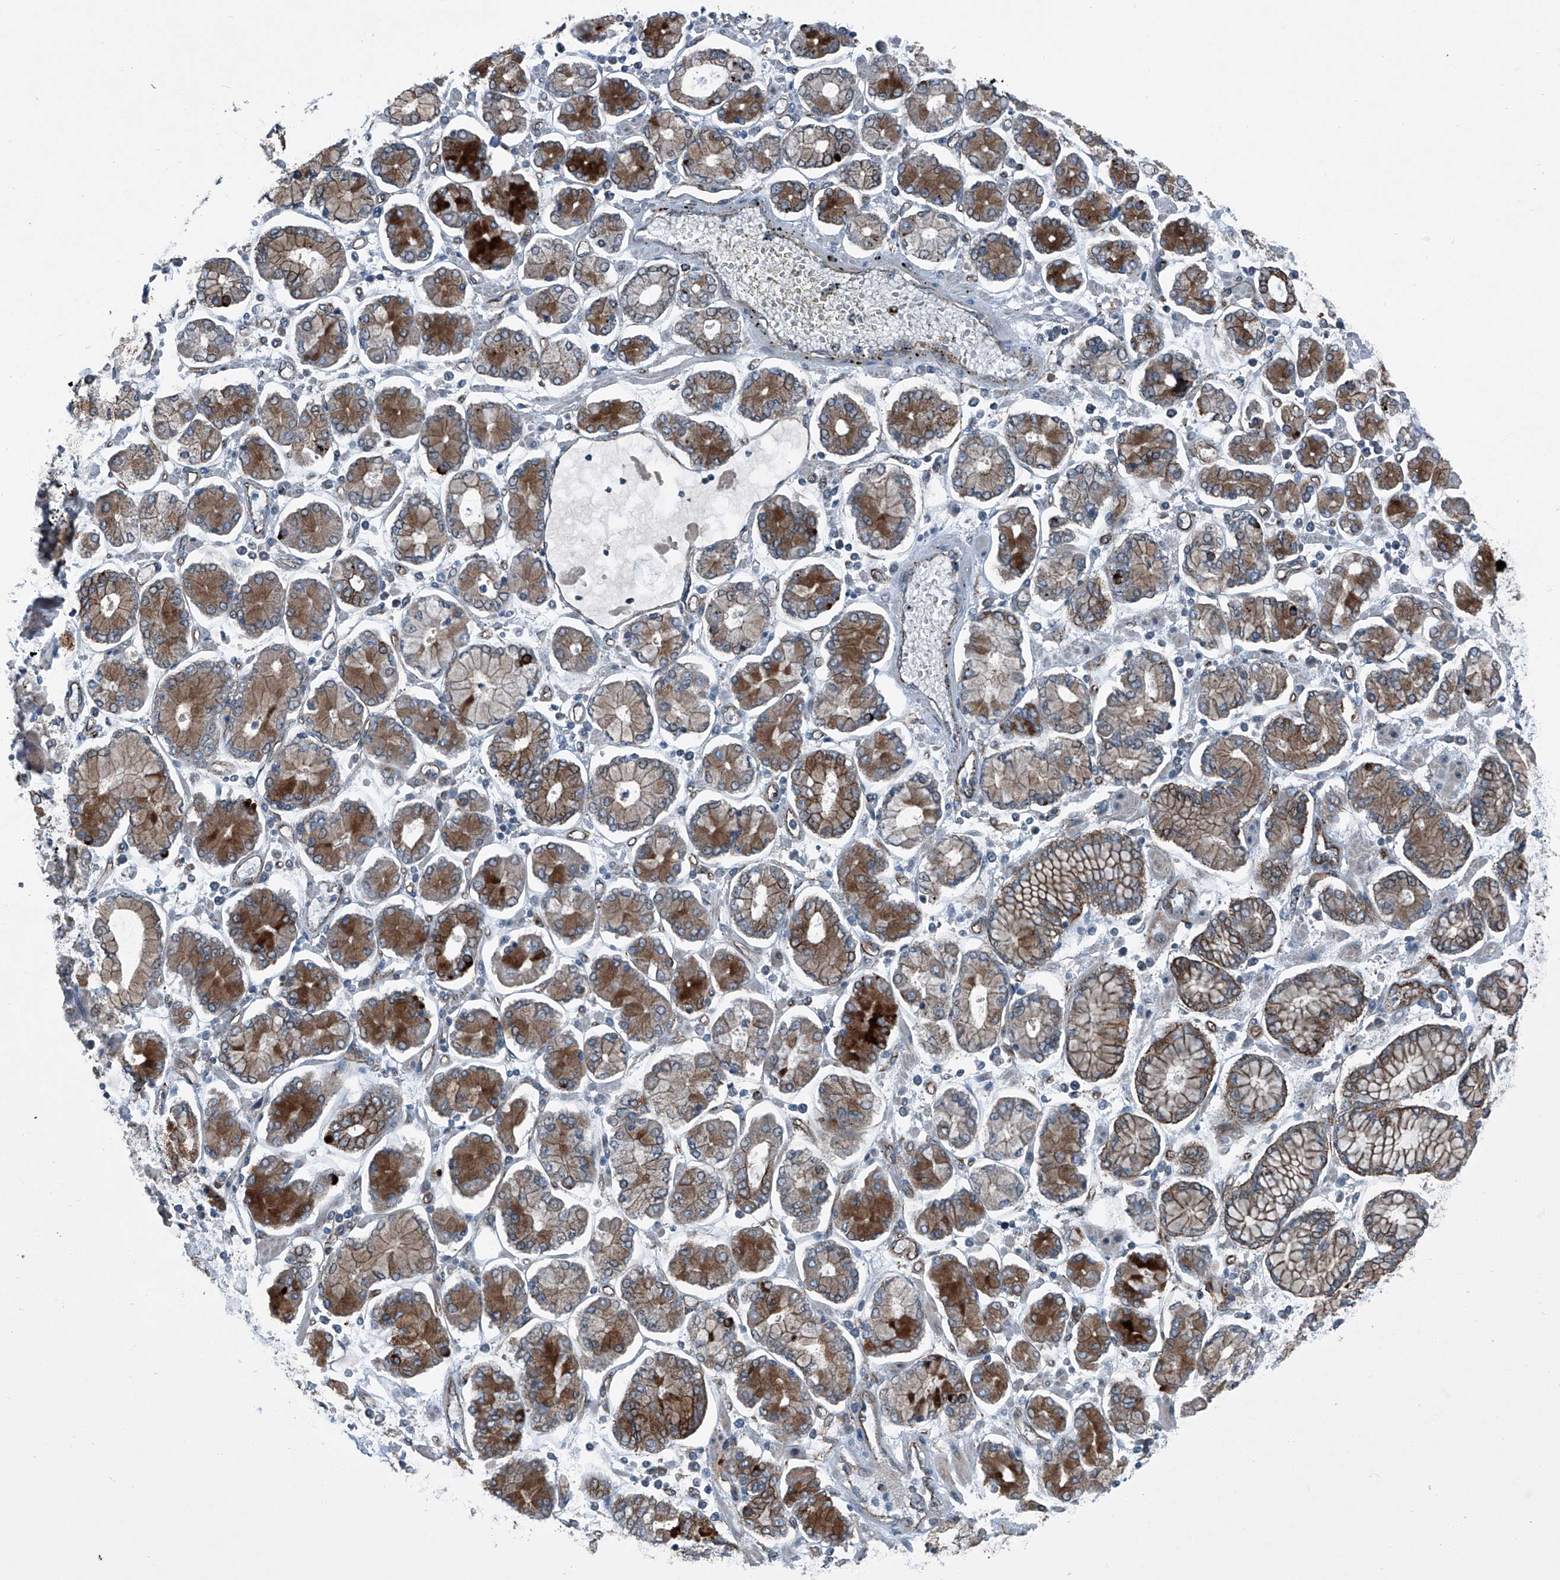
{"staining": {"intensity": "strong", "quantity": "25%-75%", "location": "cytoplasmic/membranous"}, "tissue": "stomach cancer", "cell_type": "Tumor cells", "image_type": "cancer", "snomed": [{"axis": "morphology", "description": "Adenocarcinoma, NOS"}, {"axis": "topography", "description": "Stomach"}], "caption": "This histopathology image demonstrates stomach cancer (adenocarcinoma) stained with immunohistochemistry (IHC) to label a protein in brown. The cytoplasmic/membranous of tumor cells show strong positivity for the protein. Nuclei are counter-stained blue.", "gene": "SENP2", "patient": {"sex": "male", "age": 76}}